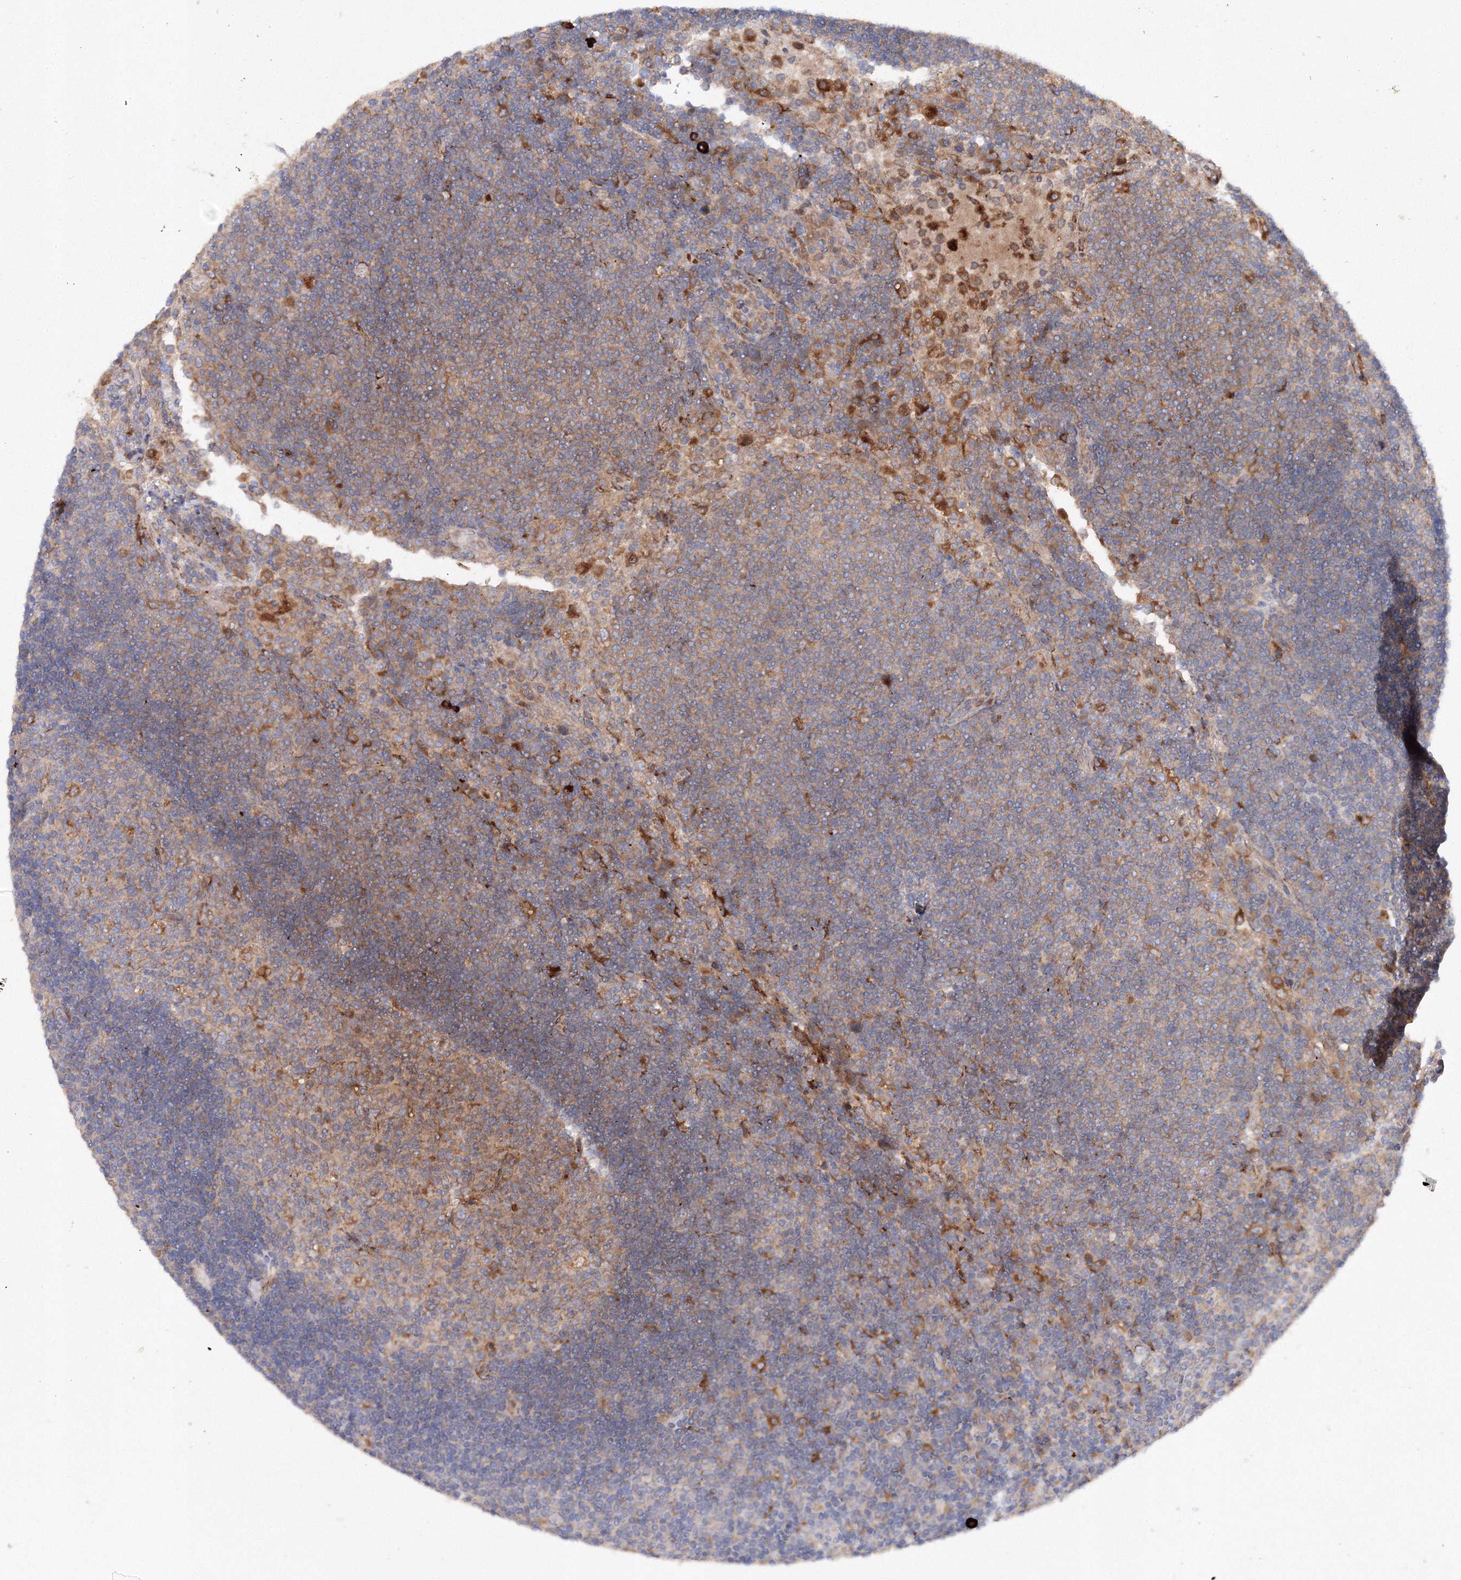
{"staining": {"intensity": "moderate", "quantity": "<25%", "location": "cytoplasmic/membranous"}, "tissue": "lymph node", "cell_type": "Germinal center cells", "image_type": "normal", "snomed": [{"axis": "morphology", "description": "Normal tissue, NOS"}, {"axis": "topography", "description": "Lymph node"}], "caption": "A histopathology image of lymph node stained for a protein exhibits moderate cytoplasmic/membranous brown staining in germinal center cells. Nuclei are stained in blue.", "gene": "SLC36A1", "patient": {"sex": "female", "age": 53}}